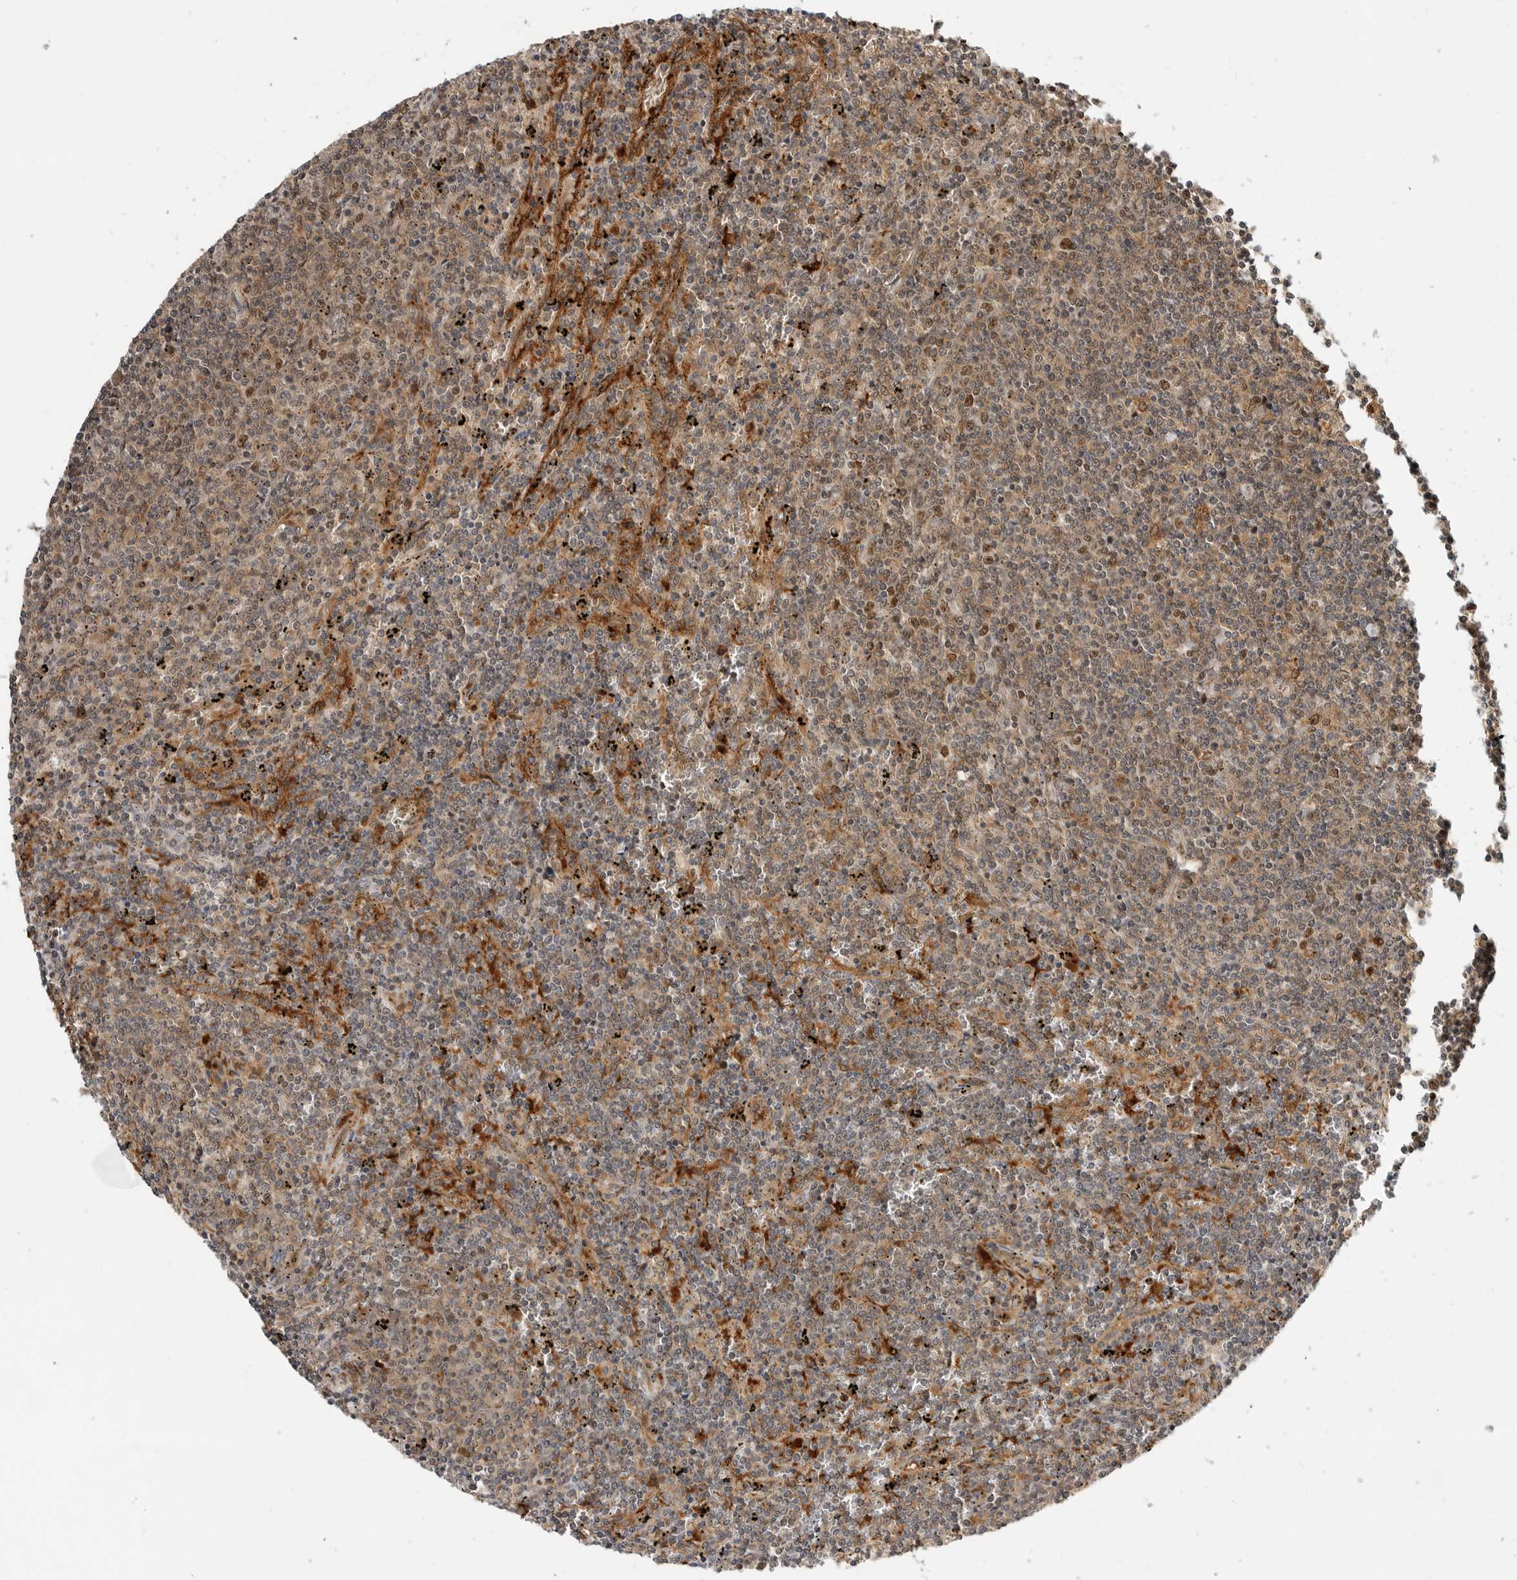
{"staining": {"intensity": "moderate", "quantity": "25%-75%", "location": "cytoplasmic/membranous,nuclear"}, "tissue": "lymphoma", "cell_type": "Tumor cells", "image_type": "cancer", "snomed": [{"axis": "morphology", "description": "Malignant lymphoma, non-Hodgkin's type, Low grade"}, {"axis": "topography", "description": "Spleen"}], "caption": "DAB immunohistochemical staining of malignant lymphoma, non-Hodgkin's type (low-grade) shows moderate cytoplasmic/membranous and nuclear protein staining in approximately 25%-75% of tumor cells. (DAB (3,3'-diaminobenzidine) IHC with brightfield microscopy, high magnification).", "gene": "CSNK1G3", "patient": {"sex": "female", "age": 50}}